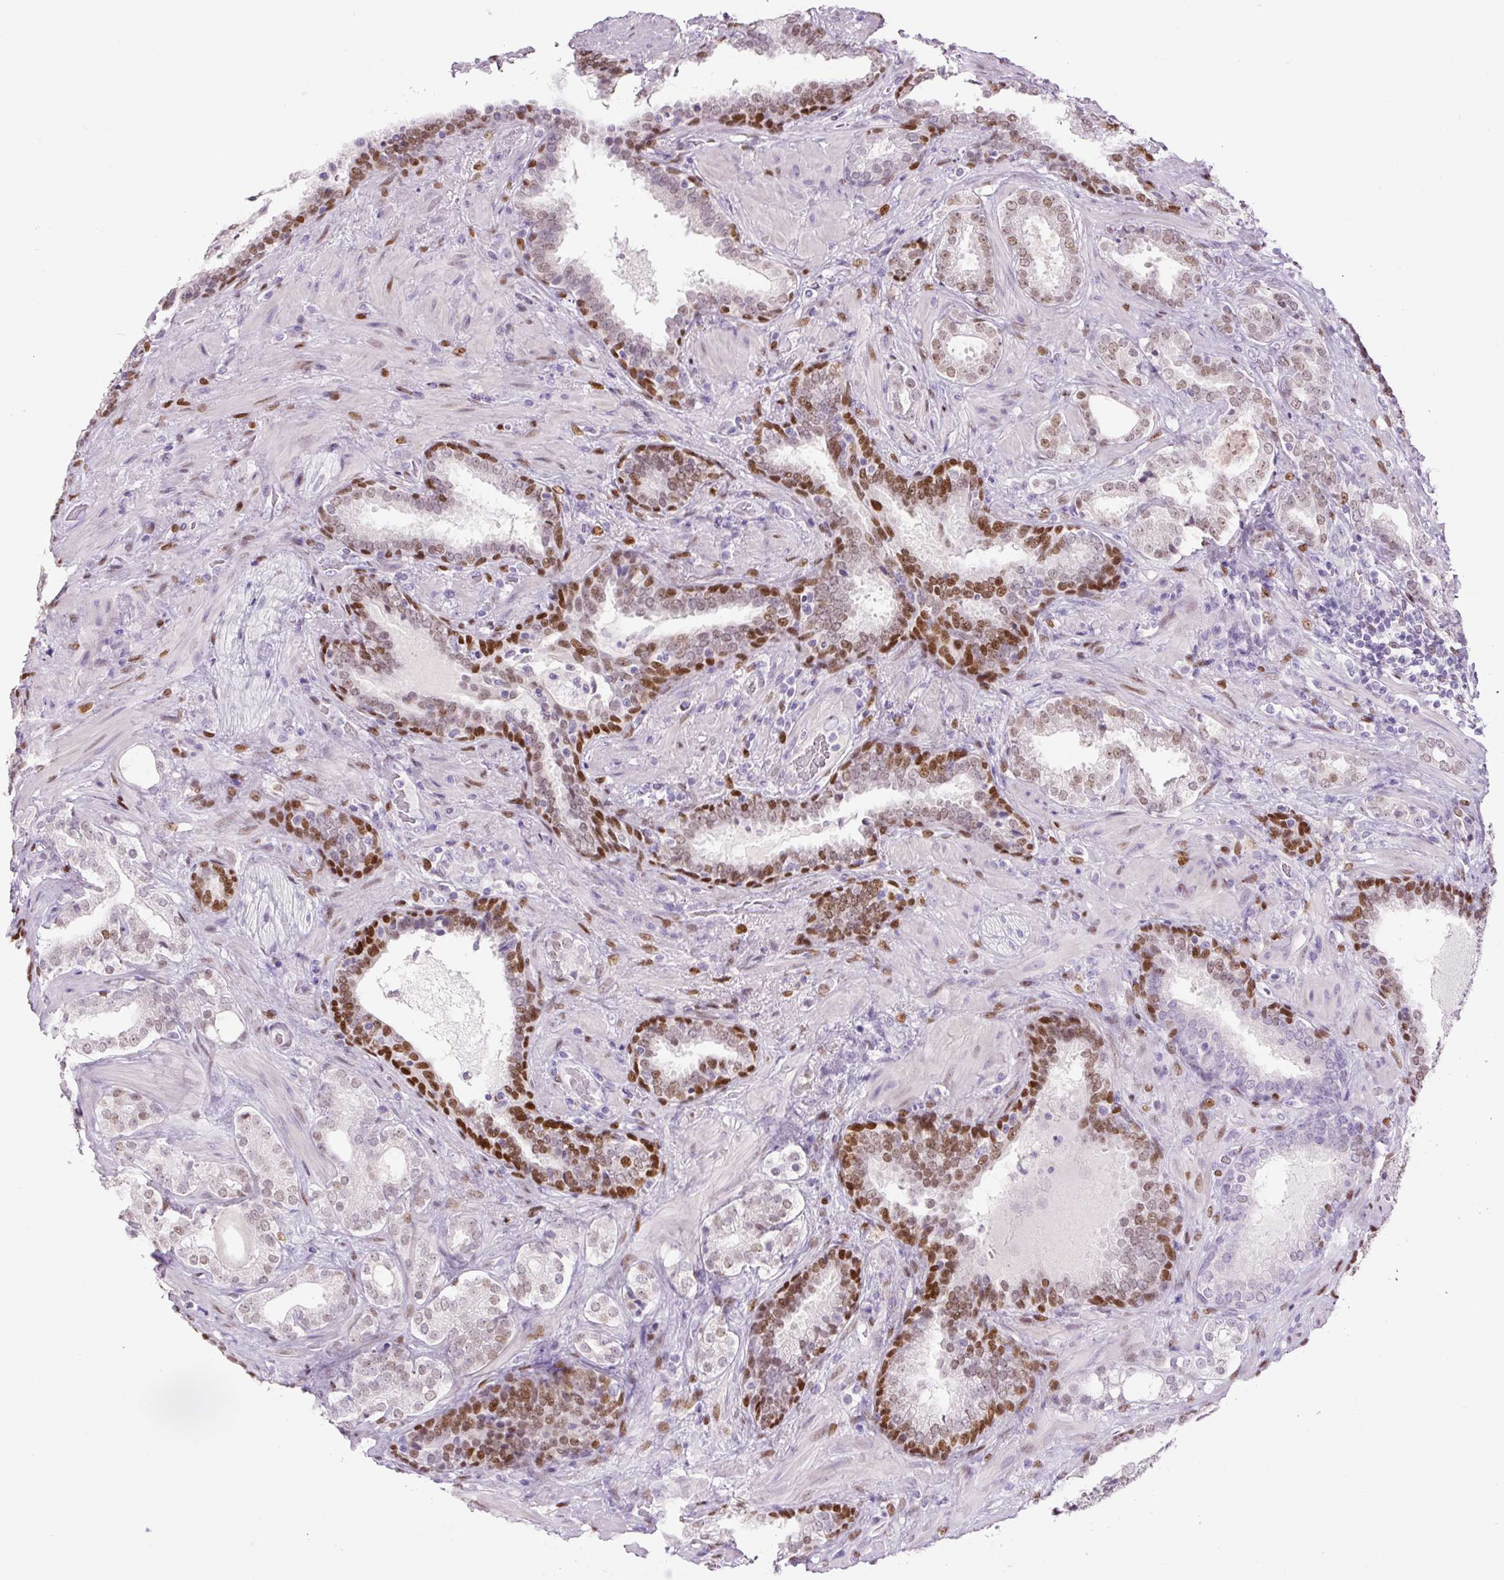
{"staining": {"intensity": "moderate", "quantity": ">75%", "location": "nuclear"}, "tissue": "prostate cancer", "cell_type": "Tumor cells", "image_type": "cancer", "snomed": [{"axis": "morphology", "description": "Adenocarcinoma, High grade"}, {"axis": "topography", "description": "Prostate"}], "caption": "Brown immunohistochemical staining in human prostate cancer demonstrates moderate nuclear positivity in approximately >75% of tumor cells.", "gene": "SIX1", "patient": {"sex": "male", "age": 65}}